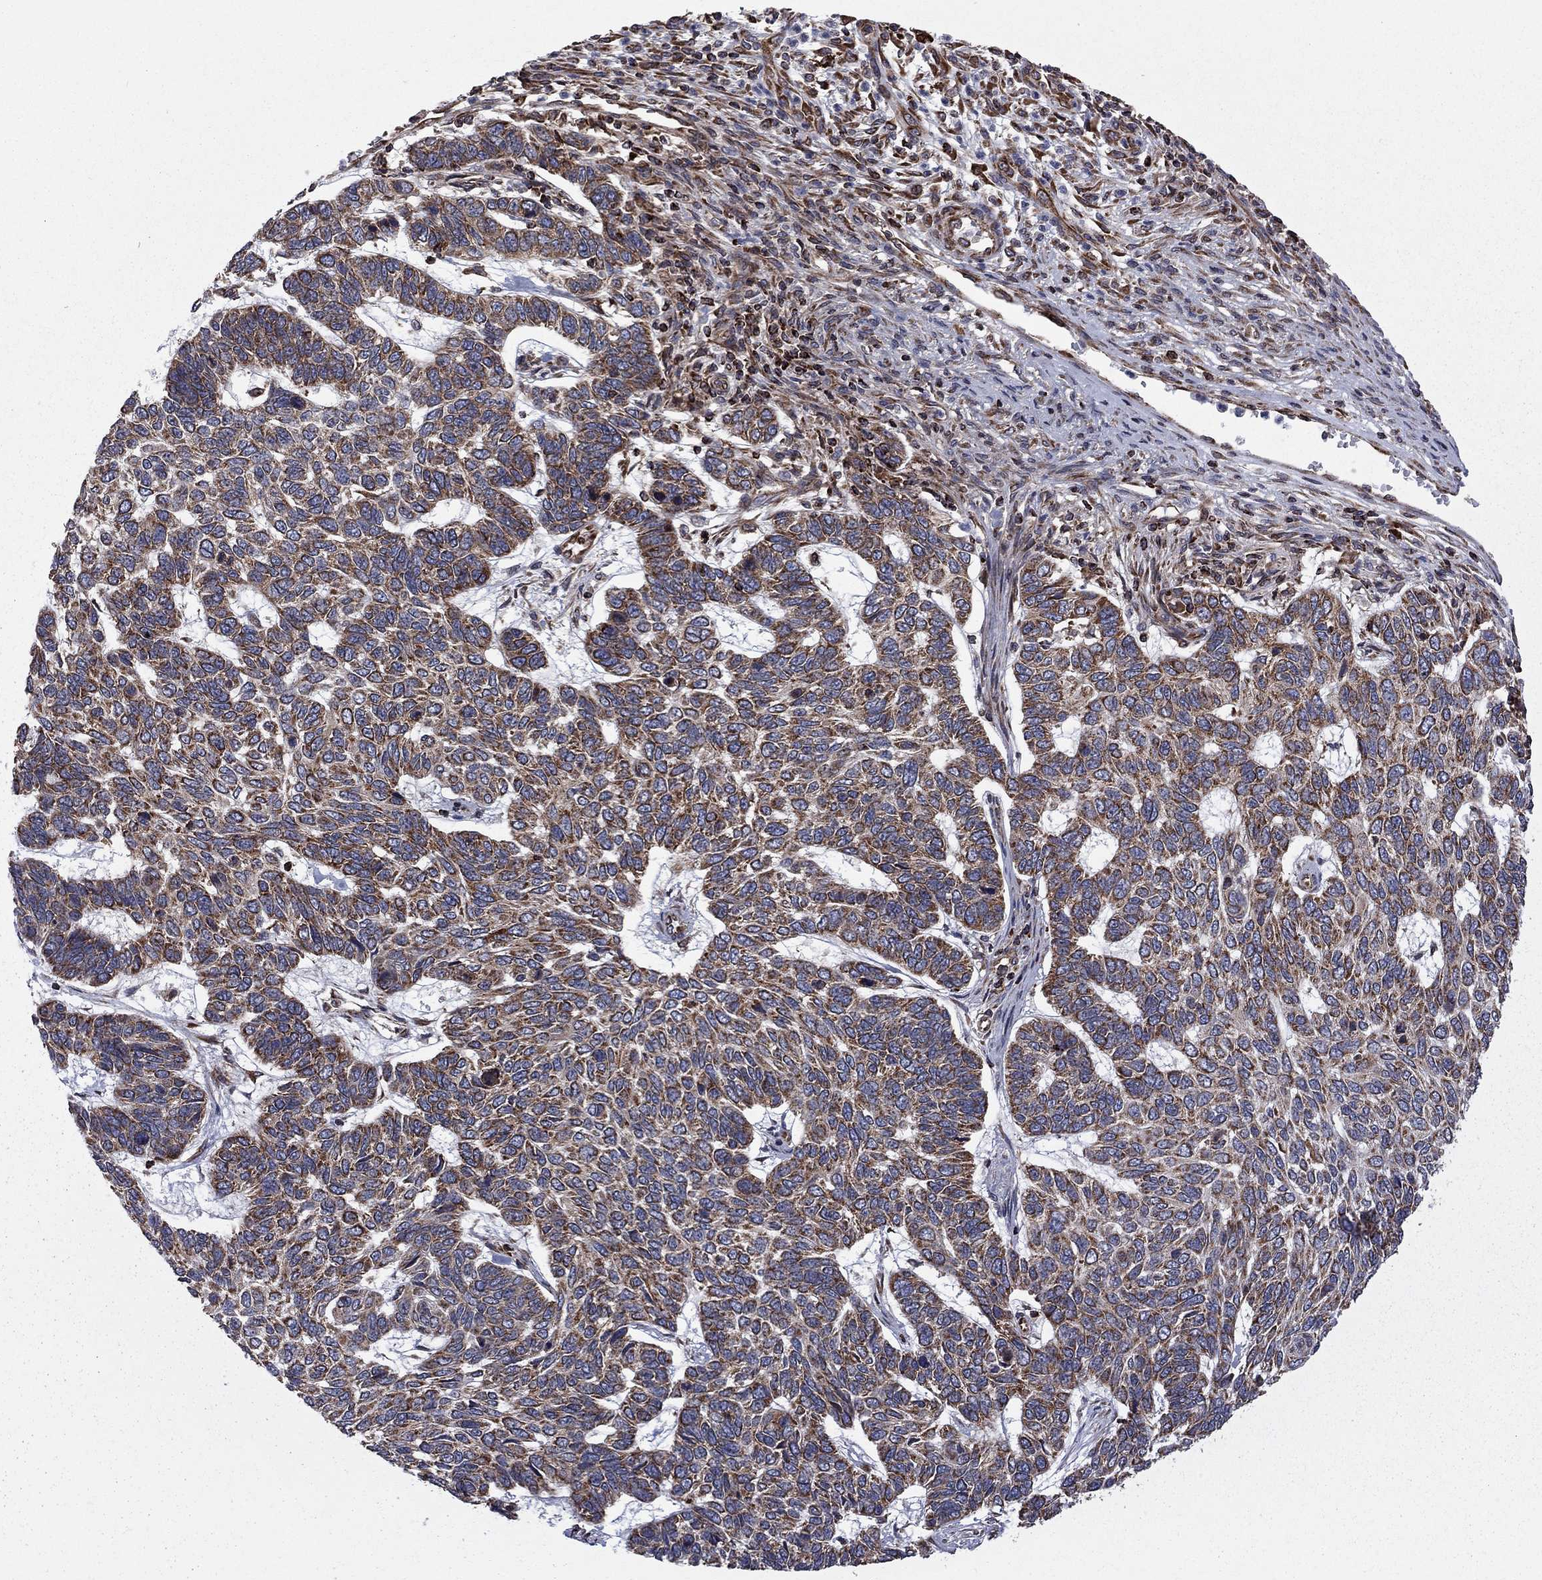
{"staining": {"intensity": "strong", "quantity": "25%-75%", "location": "cytoplasmic/membranous"}, "tissue": "skin cancer", "cell_type": "Tumor cells", "image_type": "cancer", "snomed": [{"axis": "morphology", "description": "Basal cell carcinoma"}, {"axis": "topography", "description": "Skin"}], "caption": "Approximately 25%-75% of tumor cells in skin cancer display strong cytoplasmic/membranous protein positivity as visualized by brown immunohistochemical staining.", "gene": "CLPTM1", "patient": {"sex": "female", "age": 65}}